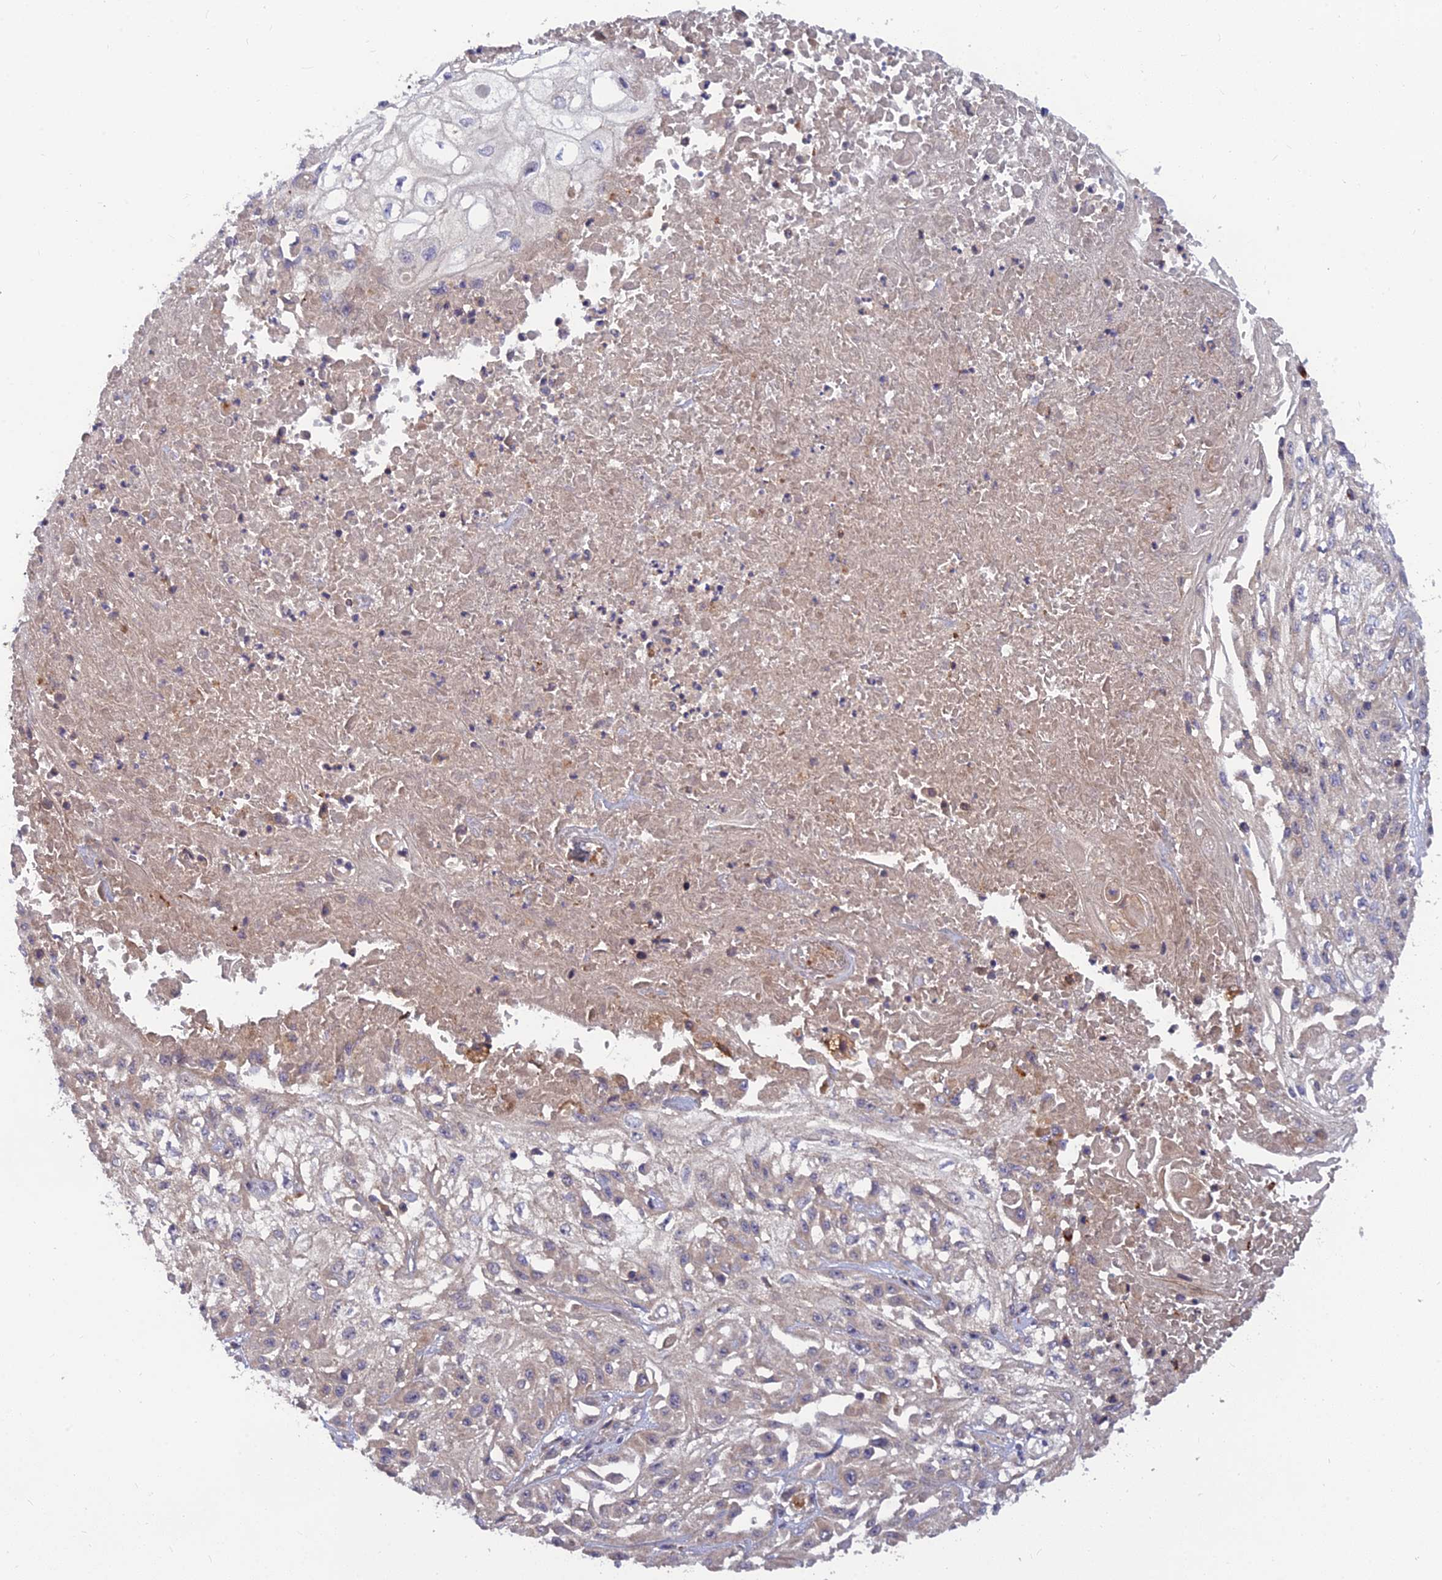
{"staining": {"intensity": "negative", "quantity": "none", "location": "none"}, "tissue": "skin cancer", "cell_type": "Tumor cells", "image_type": "cancer", "snomed": [{"axis": "morphology", "description": "Squamous cell carcinoma, NOS"}, {"axis": "morphology", "description": "Squamous cell carcinoma, metastatic, NOS"}, {"axis": "topography", "description": "Skin"}, {"axis": "topography", "description": "Lymph node"}], "caption": "Immunohistochemistry of human skin metastatic squamous cell carcinoma exhibits no staining in tumor cells. (DAB (3,3'-diaminobenzidine) immunohistochemistry (IHC), high magnification).", "gene": "FAM151B", "patient": {"sex": "male", "age": 75}}